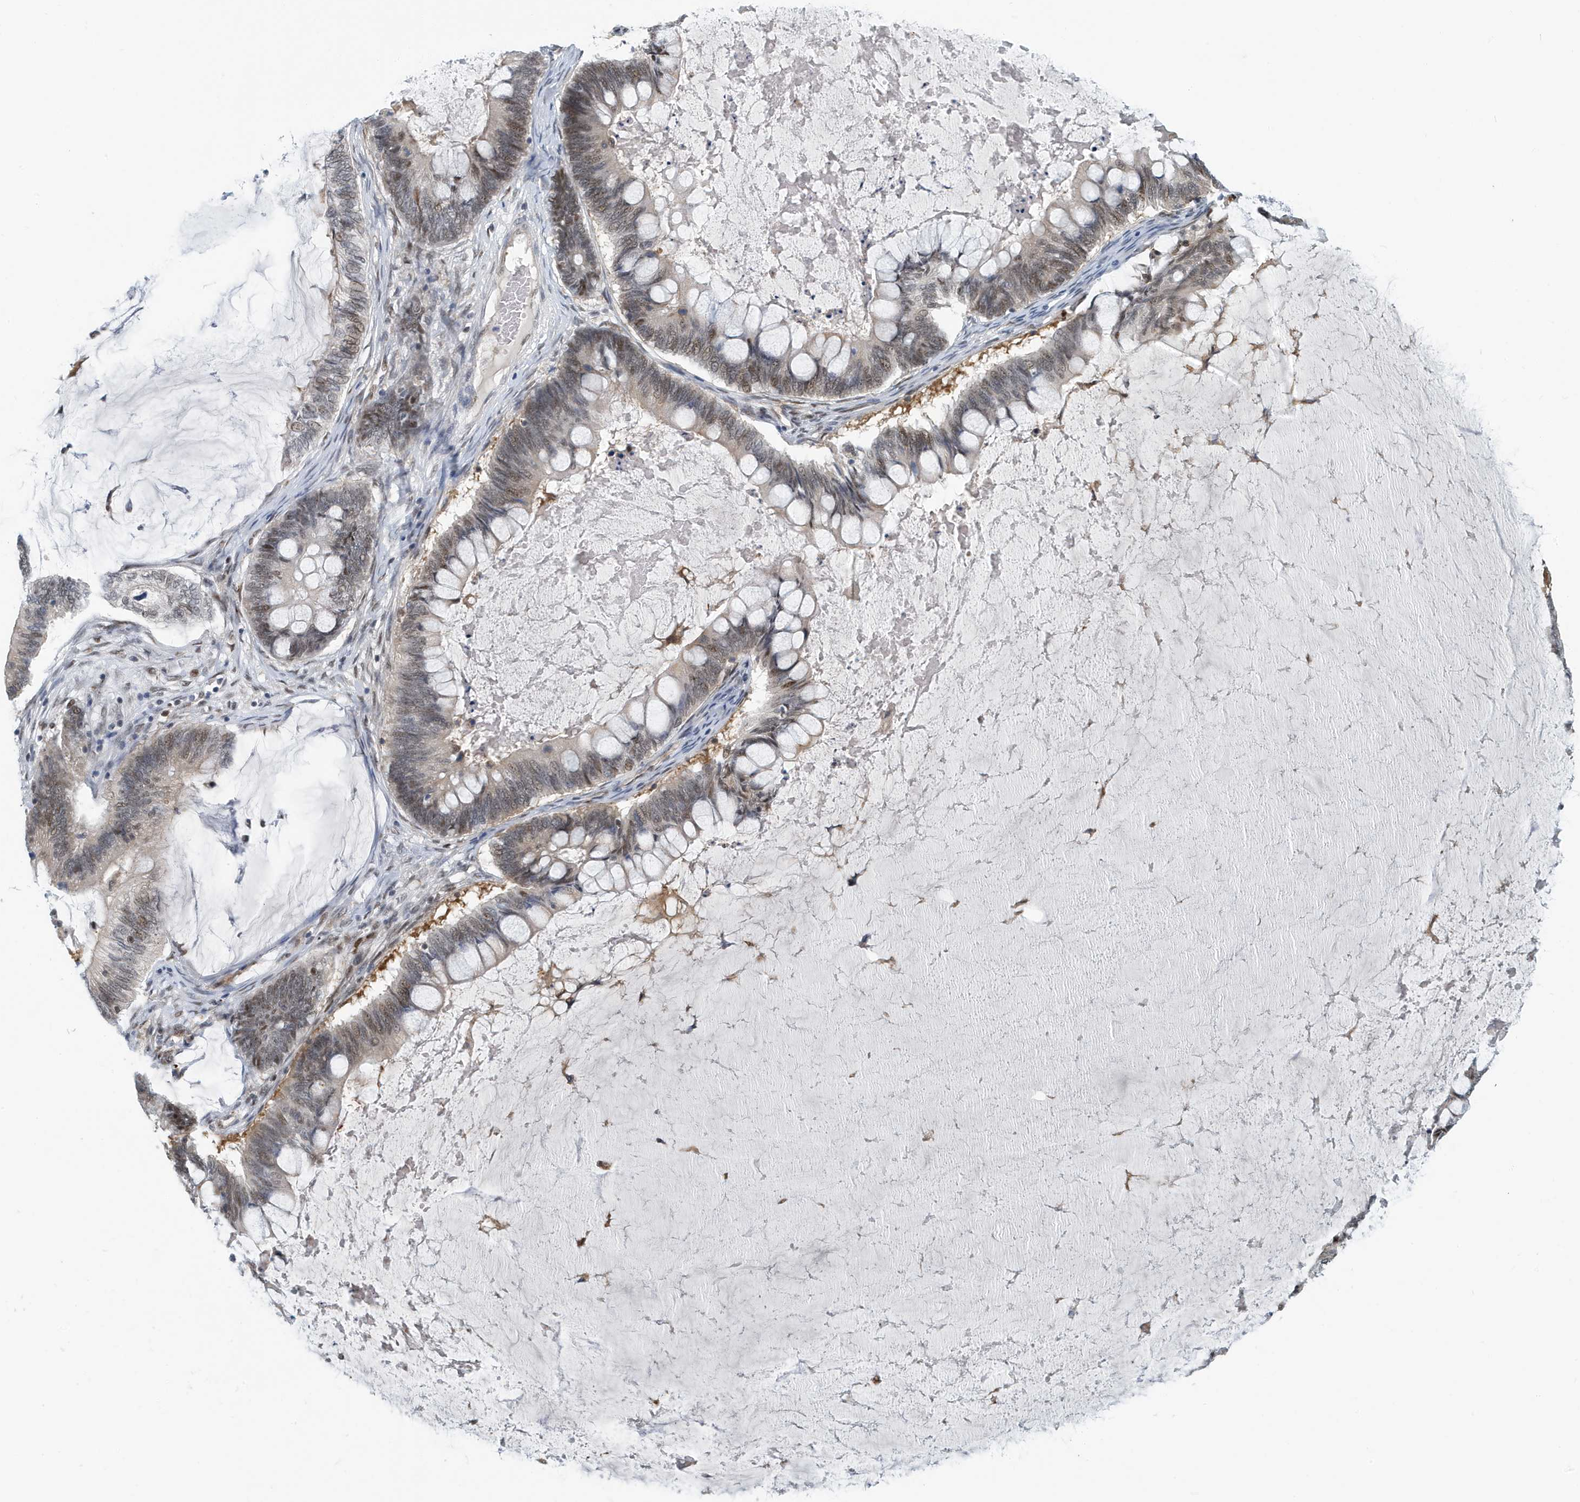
{"staining": {"intensity": "weak", "quantity": ">75%", "location": "nuclear"}, "tissue": "ovarian cancer", "cell_type": "Tumor cells", "image_type": "cancer", "snomed": [{"axis": "morphology", "description": "Cystadenocarcinoma, mucinous, NOS"}, {"axis": "topography", "description": "Ovary"}], "caption": "Tumor cells exhibit low levels of weak nuclear positivity in approximately >75% of cells in ovarian cancer.", "gene": "KIF15", "patient": {"sex": "female", "age": 61}}